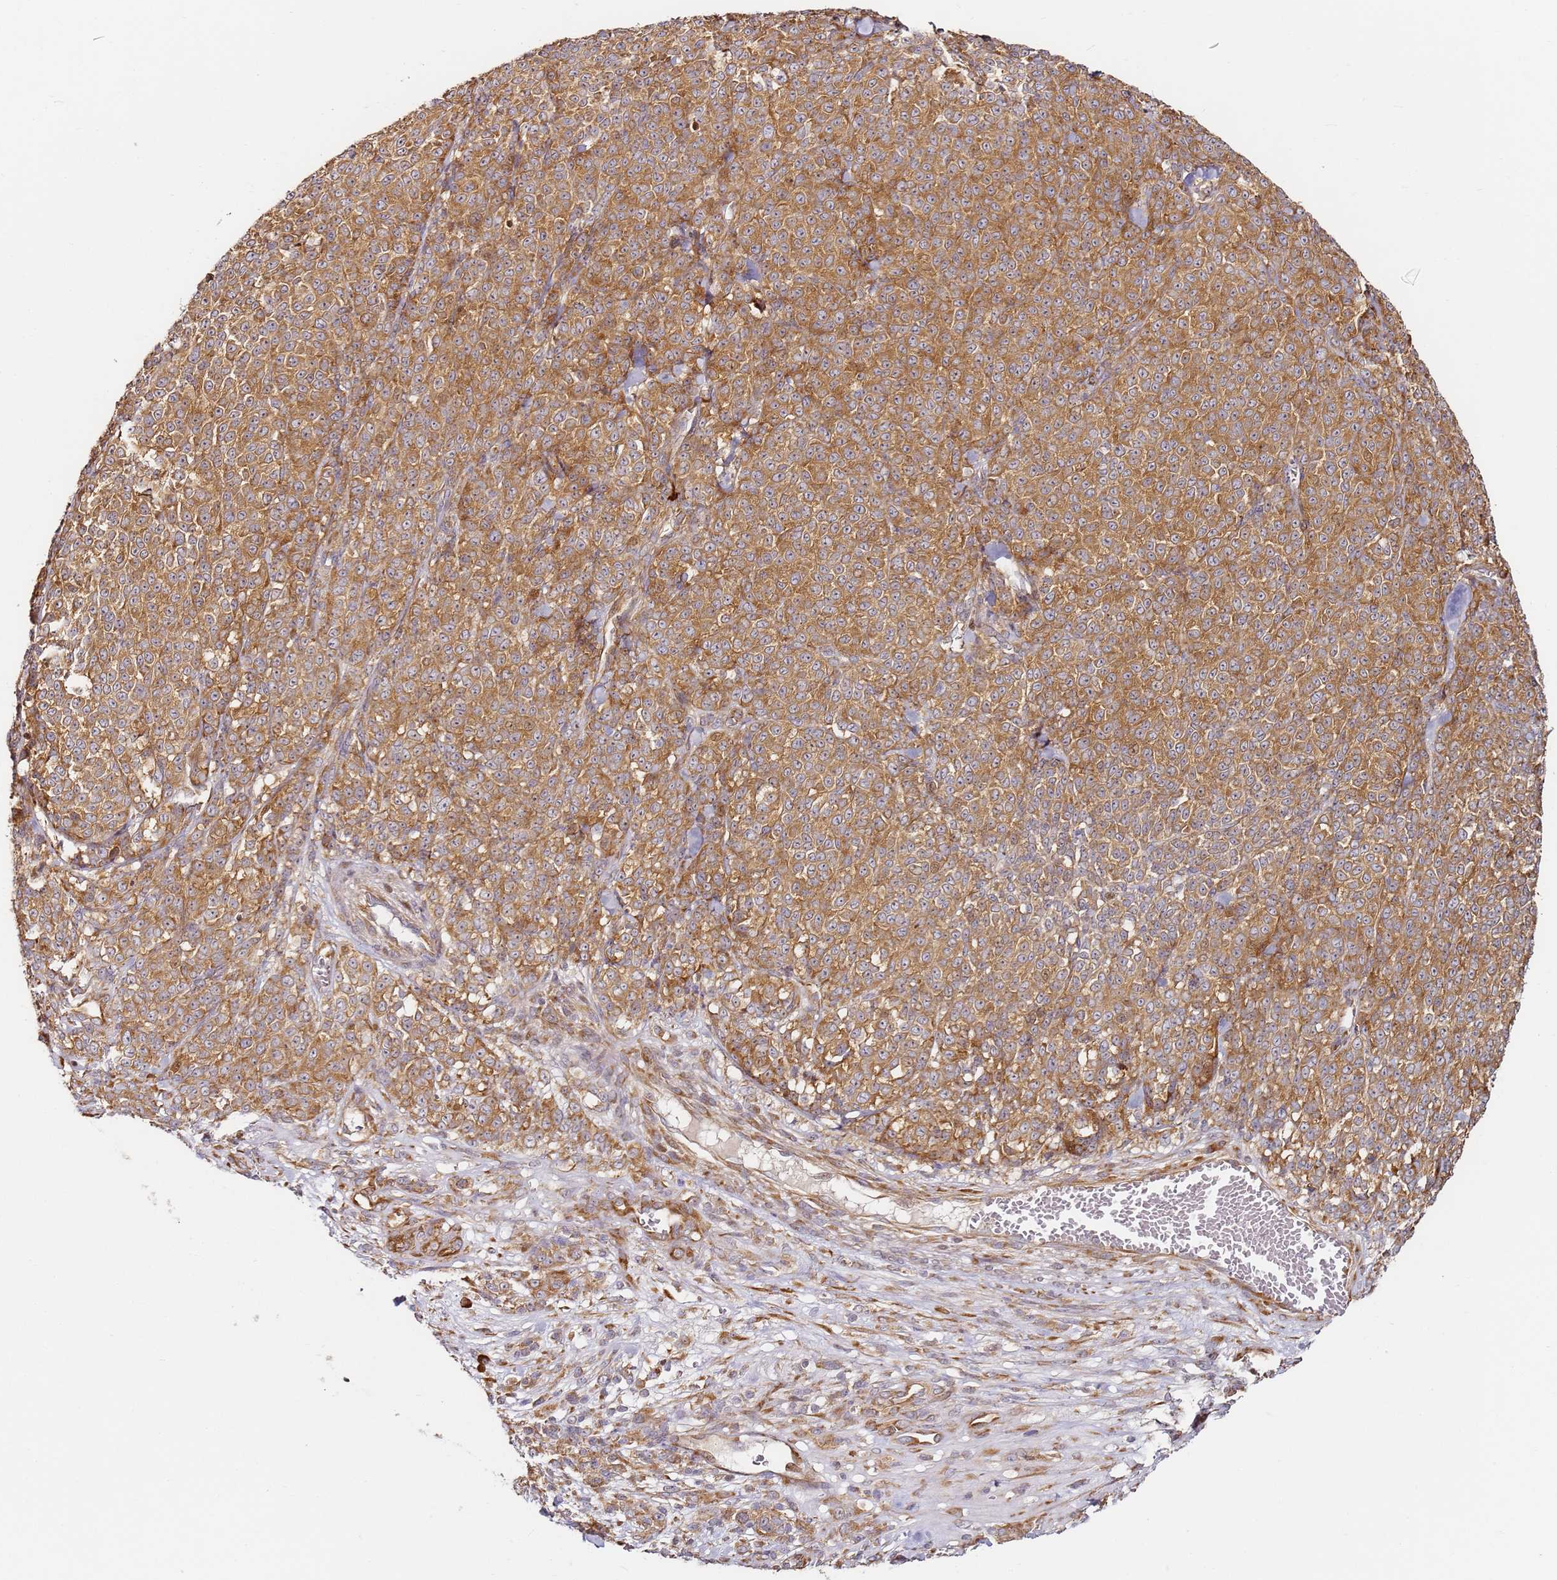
{"staining": {"intensity": "moderate", "quantity": ">75%", "location": "cytoplasmic/membranous"}, "tissue": "melanoma", "cell_type": "Tumor cells", "image_type": "cancer", "snomed": [{"axis": "morphology", "description": "Normal tissue, NOS"}, {"axis": "morphology", "description": "Malignant melanoma, NOS"}, {"axis": "topography", "description": "Skin"}], "caption": "Immunohistochemical staining of human melanoma demonstrates moderate cytoplasmic/membranous protein expression in approximately >75% of tumor cells.", "gene": "RPS3A", "patient": {"sex": "female", "age": 34}}